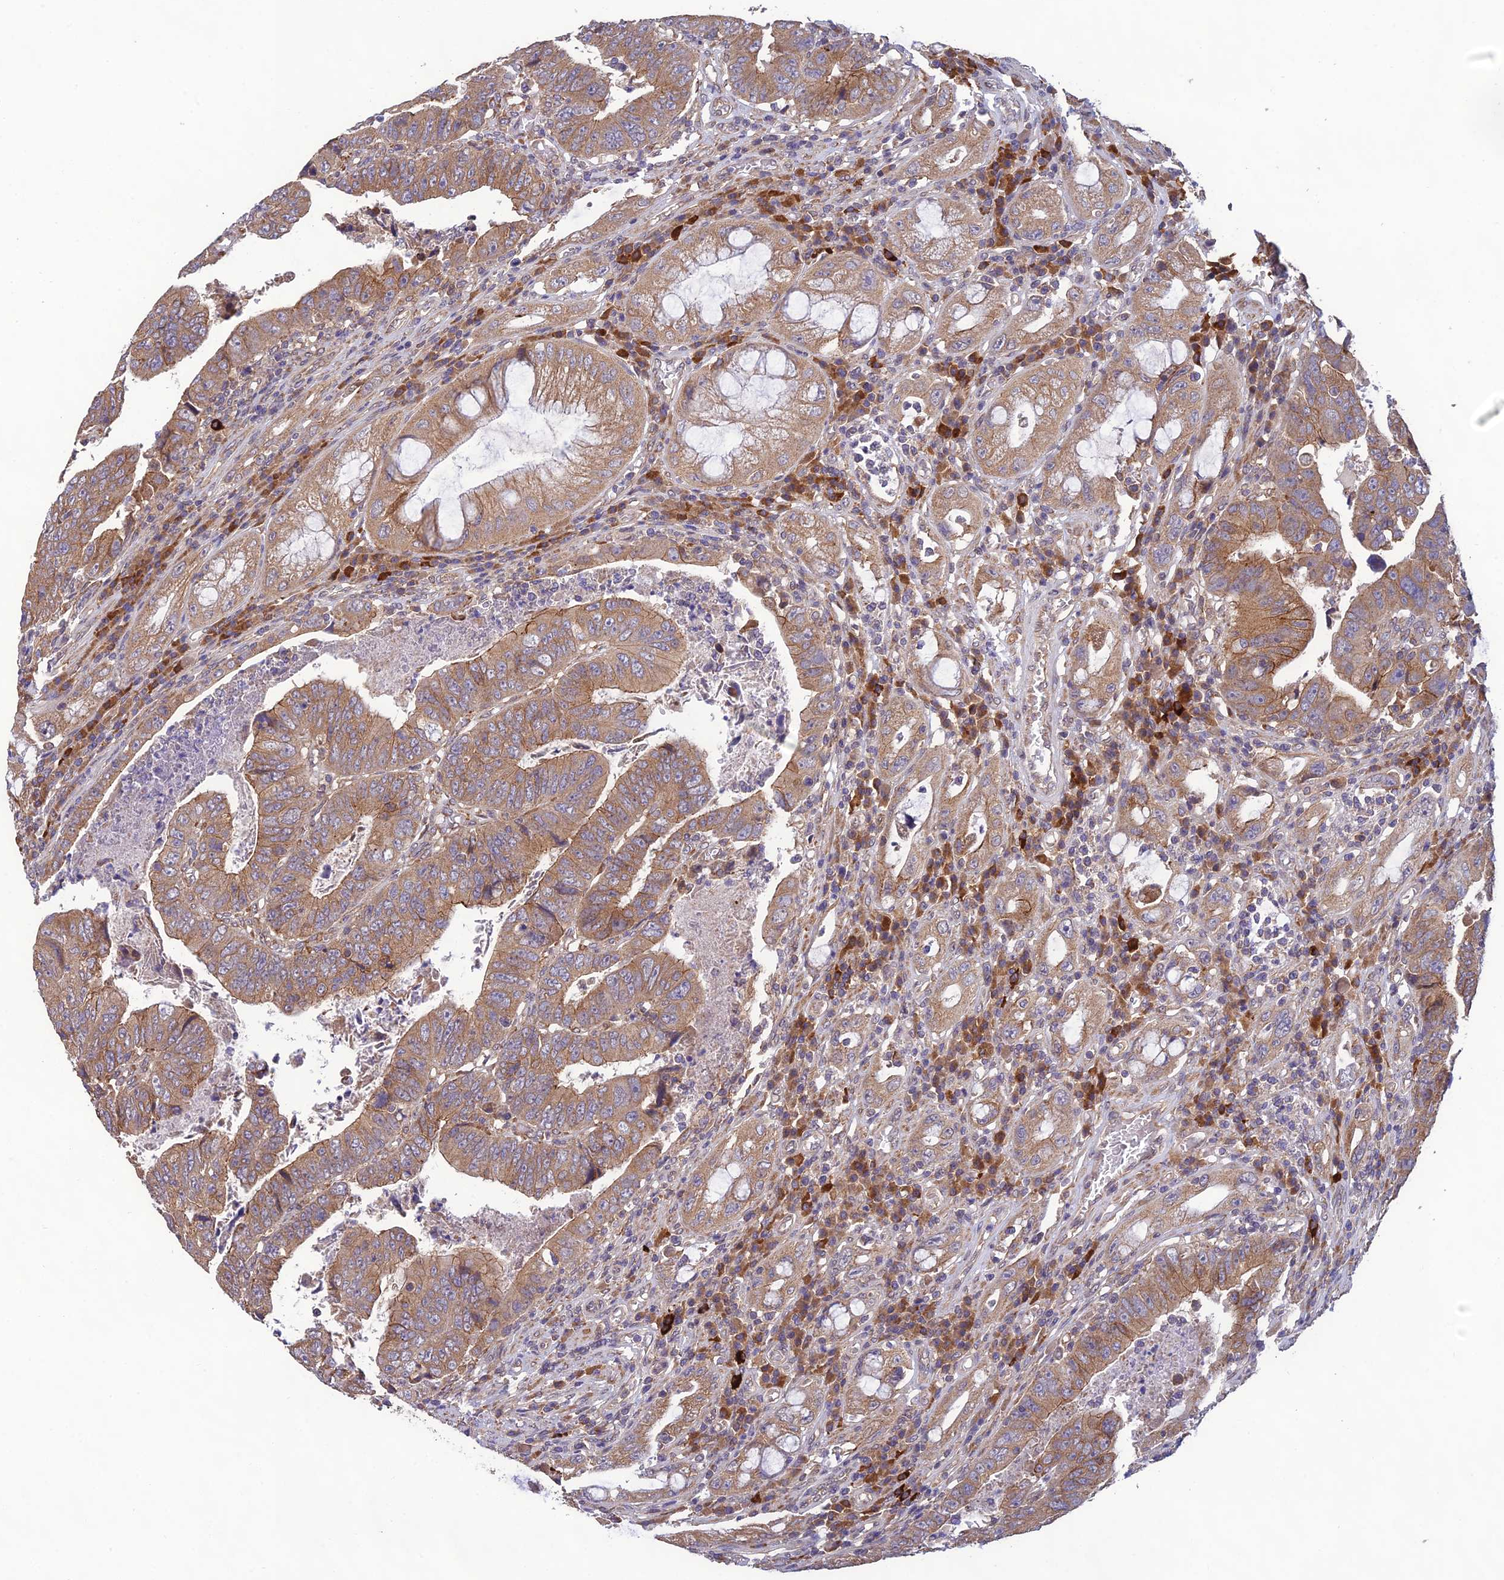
{"staining": {"intensity": "moderate", "quantity": ">75%", "location": "cytoplasmic/membranous"}, "tissue": "colorectal cancer", "cell_type": "Tumor cells", "image_type": "cancer", "snomed": [{"axis": "morphology", "description": "Normal tissue, NOS"}, {"axis": "morphology", "description": "Adenocarcinoma, NOS"}, {"axis": "topography", "description": "Rectum"}], "caption": "Immunohistochemical staining of human adenocarcinoma (colorectal) displays moderate cytoplasmic/membranous protein expression in approximately >75% of tumor cells.", "gene": "MRNIP", "patient": {"sex": "female", "age": 65}}